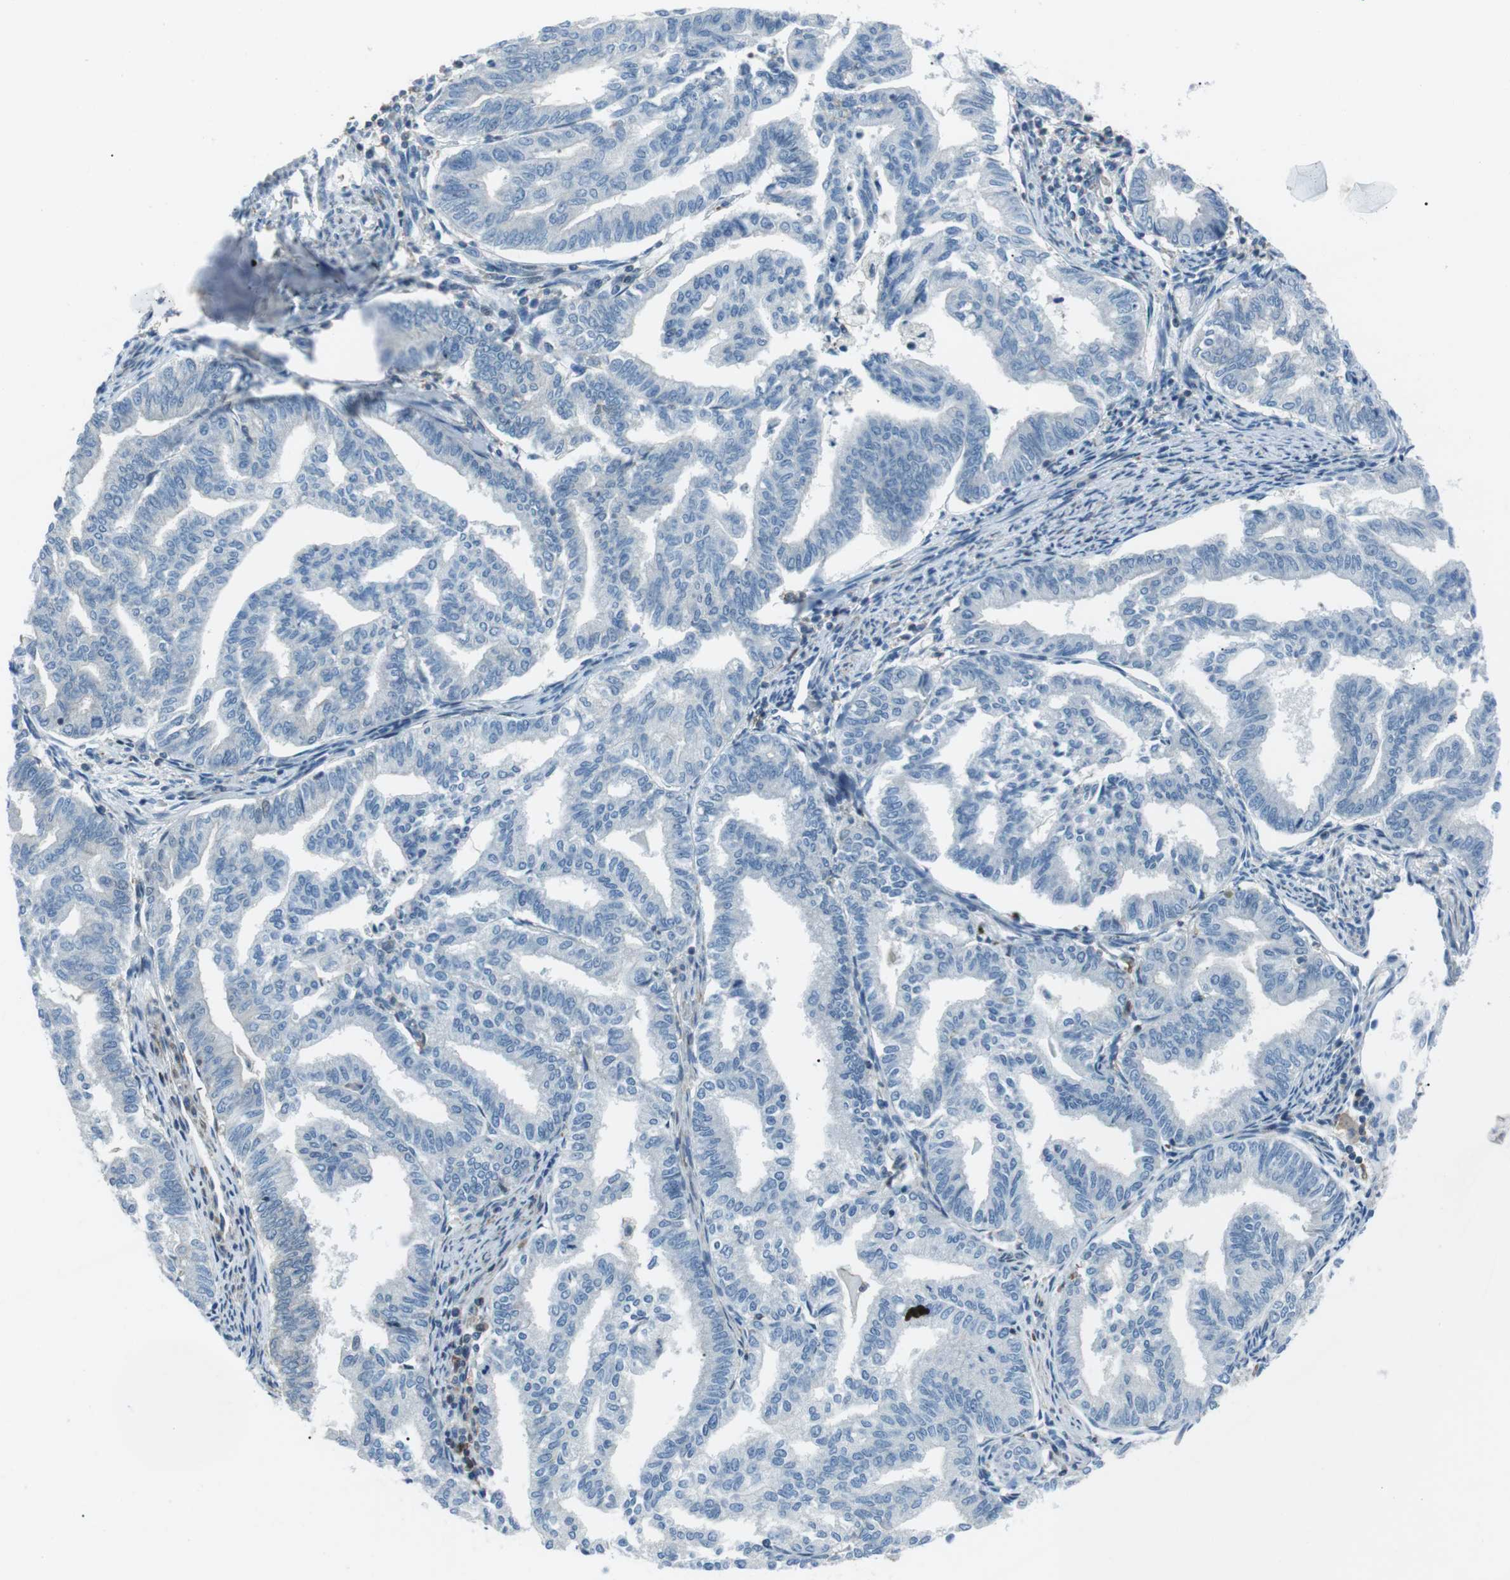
{"staining": {"intensity": "negative", "quantity": "none", "location": "none"}, "tissue": "endometrial cancer", "cell_type": "Tumor cells", "image_type": "cancer", "snomed": [{"axis": "morphology", "description": "Adenocarcinoma, NOS"}, {"axis": "topography", "description": "Endometrium"}], "caption": "An immunohistochemistry photomicrograph of adenocarcinoma (endometrial) is shown. There is no staining in tumor cells of adenocarcinoma (endometrial).", "gene": "ARVCF", "patient": {"sex": "female", "age": 79}}